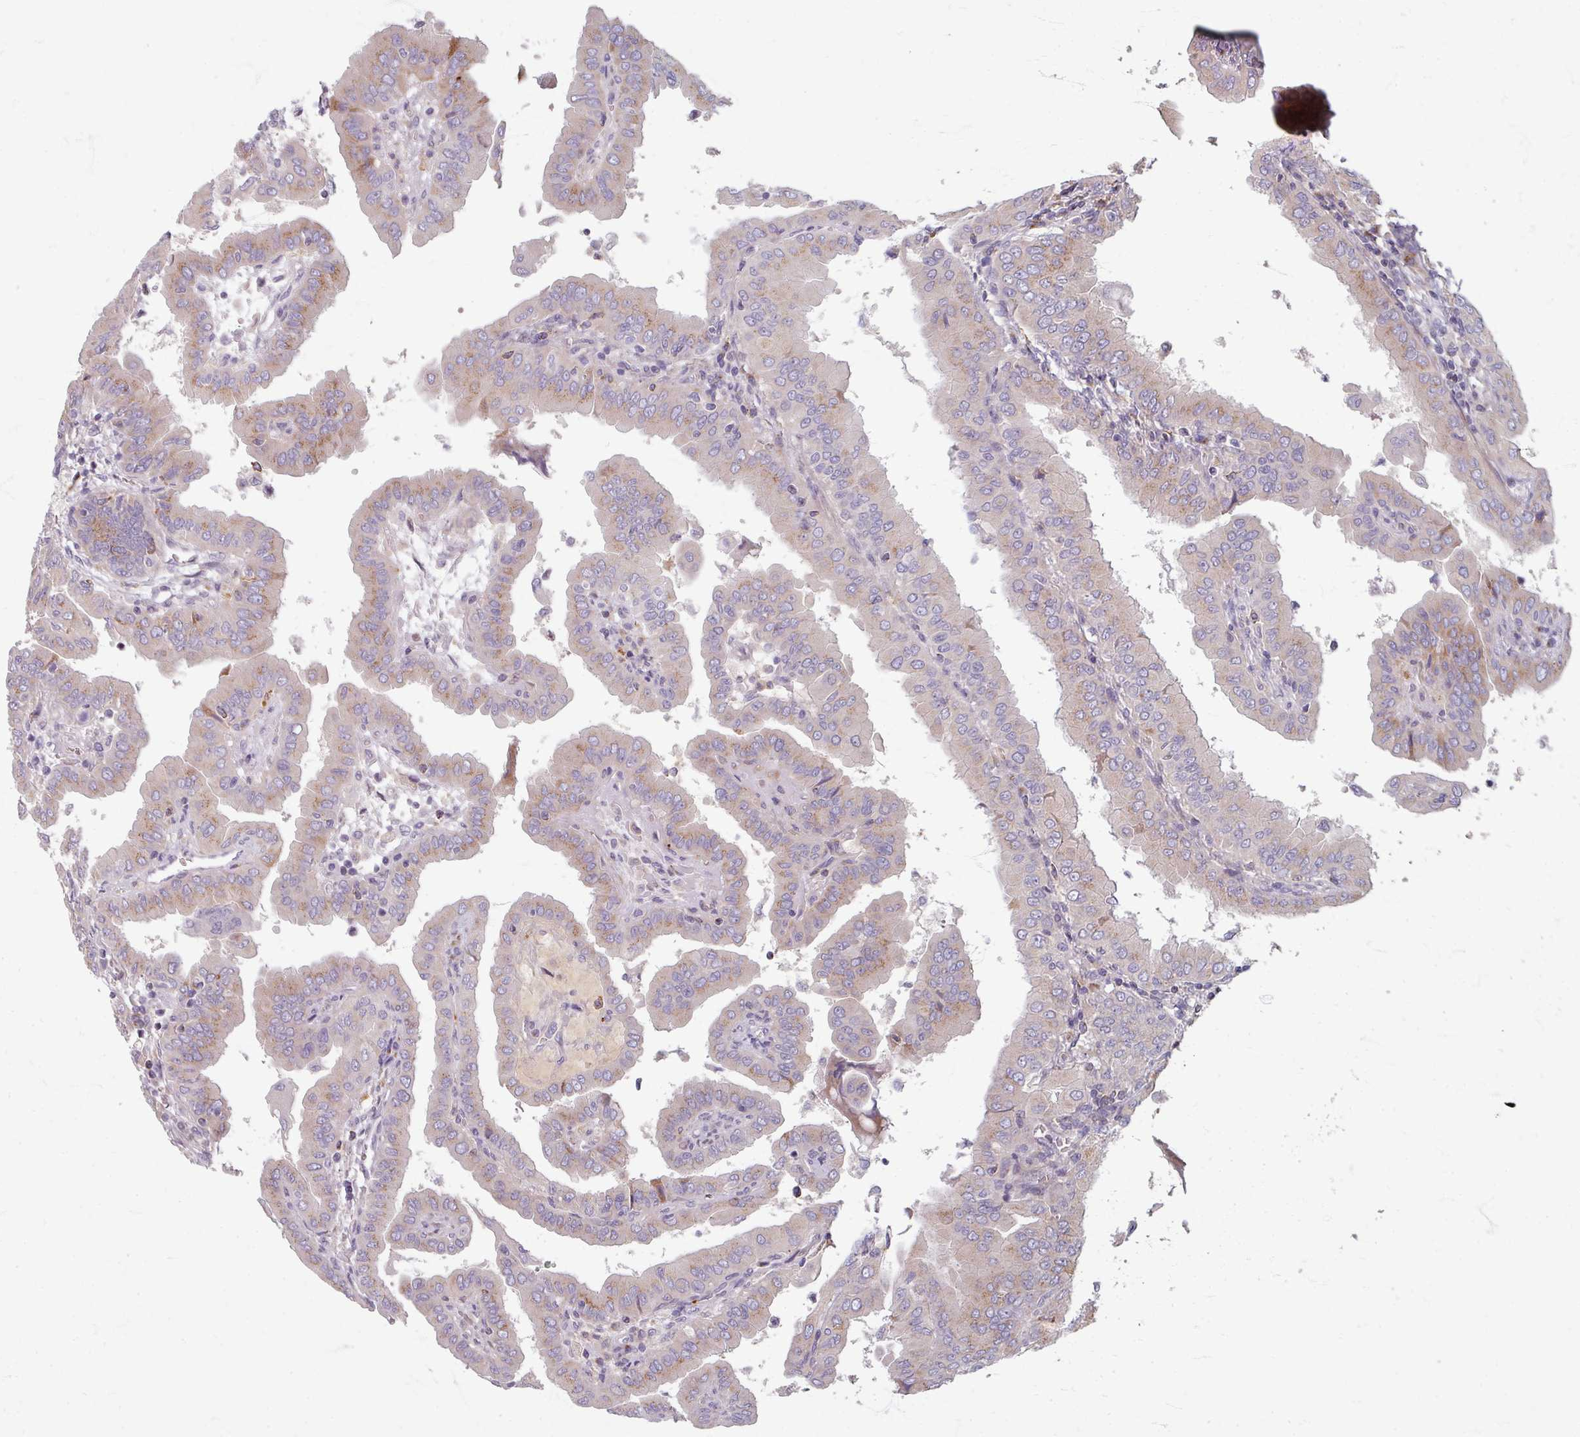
{"staining": {"intensity": "moderate", "quantity": "<25%", "location": "cytoplasmic/membranous"}, "tissue": "thyroid cancer", "cell_type": "Tumor cells", "image_type": "cancer", "snomed": [{"axis": "morphology", "description": "Papillary adenocarcinoma, NOS"}, {"axis": "topography", "description": "Thyroid gland"}], "caption": "A low amount of moderate cytoplasmic/membranous positivity is present in approximately <25% of tumor cells in thyroid papillary adenocarcinoma tissue. Nuclei are stained in blue.", "gene": "GABARAPL1", "patient": {"sex": "male", "age": 33}}